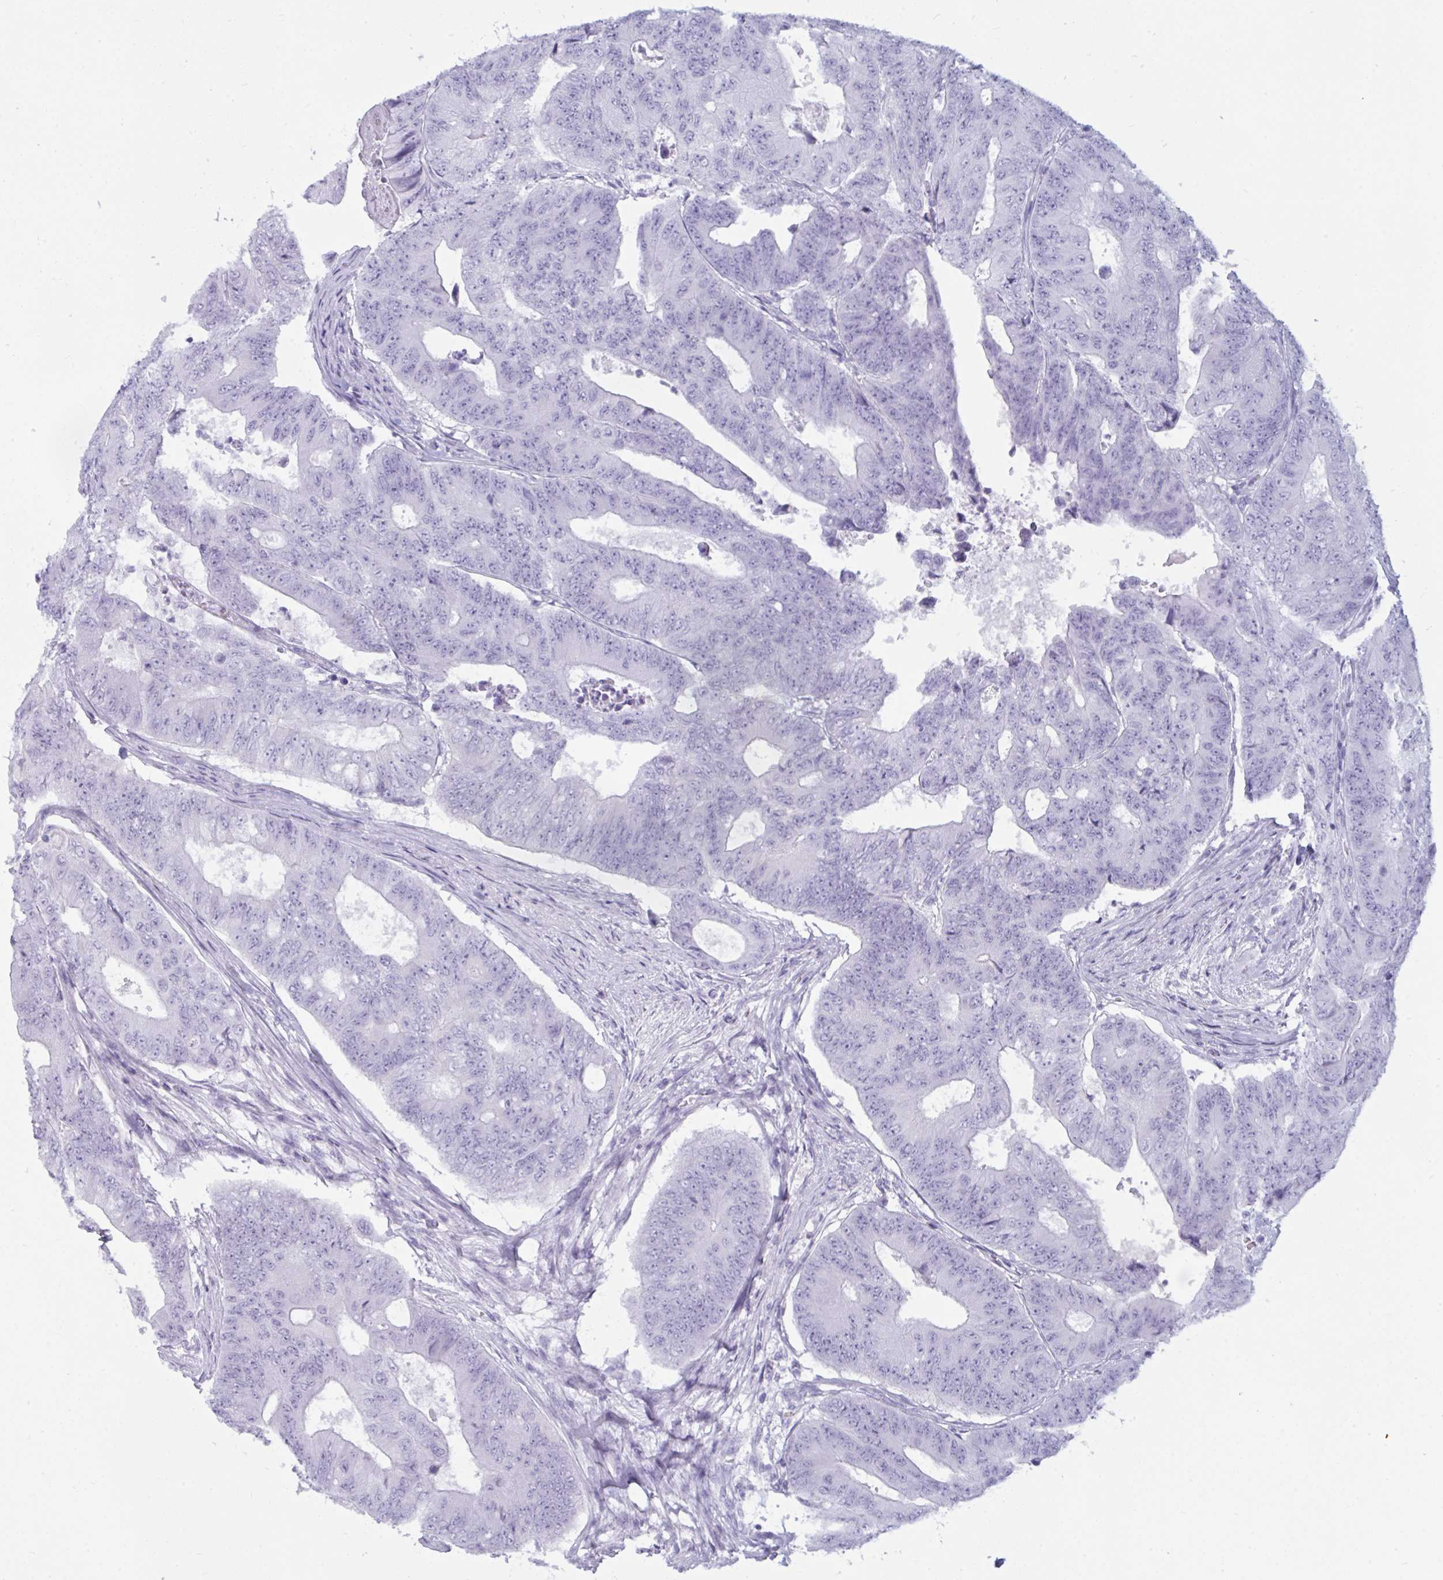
{"staining": {"intensity": "negative", "quantity": "none", "location": "none"}, "tissue": "colorectal cancer", "cell_type": "Tumor cells", "image_type": "cancer", "snomed": [{"axis": "morphology", "description": "Adenocarcinoma, NOS"}, {"axis": "topography", "description": "Colon"}], "caption": "DAB (3,3'-diaminobenzidine) immunohistochemical staining of human colorectal cancer (adenocarcinoma) shows no significant staining in tumor cells. (DAB (3,3'-diaminobenzidine) immunohistochemistry with hematoxylin counter stain).", "gene": "BBS10", "patient": {"sex": "female", "age": 48}}